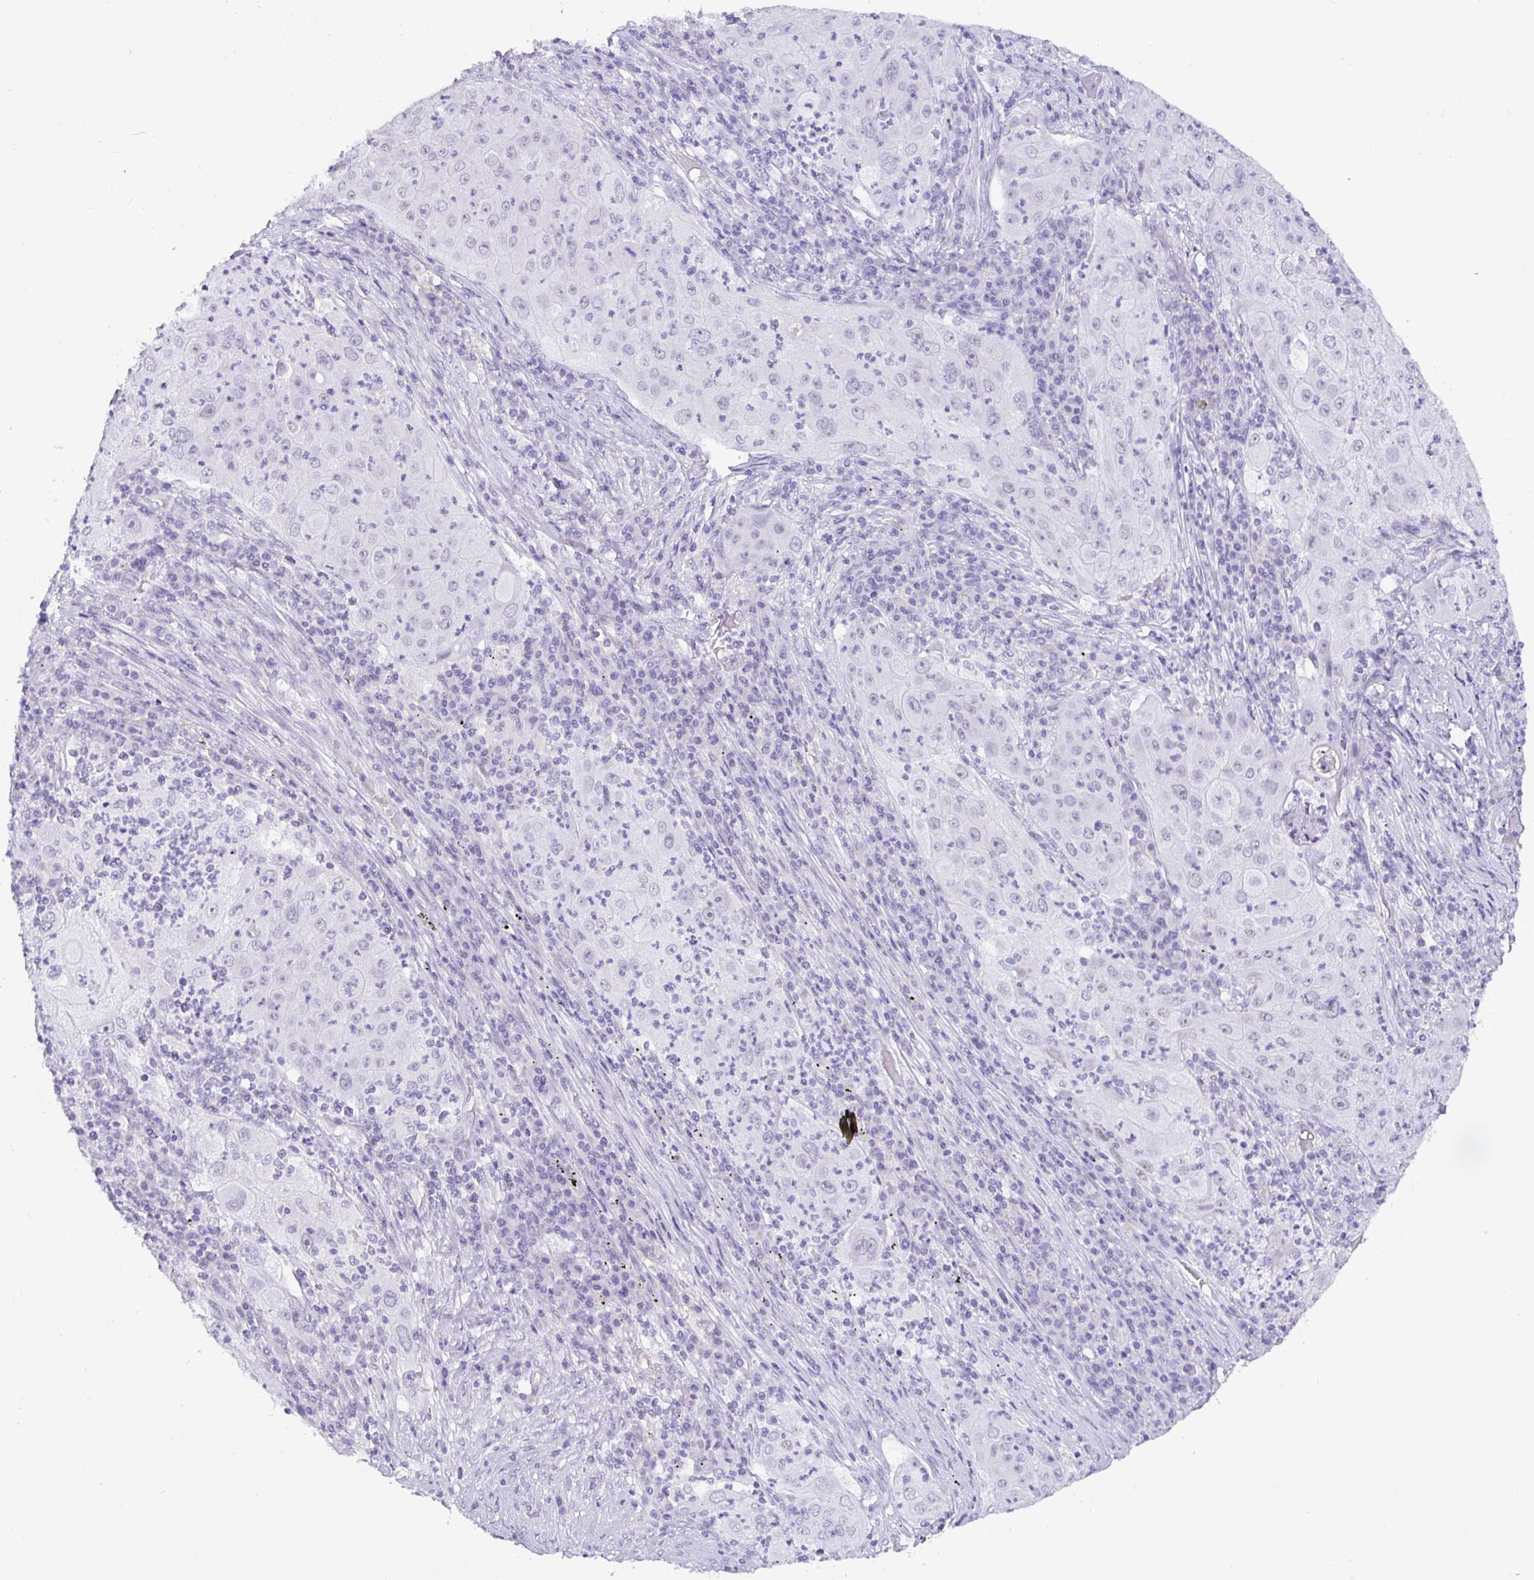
{"staining": {"intensity": "negative", "quantity": "none", "location": "none"}, "tissue": "lung cancer", "cell_type": "Tumor cells", "image_type": "cancer", "snomed": [{"axis": "morphology", "description": "Squamous cell carcinoma, NOS"}, {"axis": "topography", "description": "Lung"}], "caption": "Tumor cells are negative for brown protein staining in lung cancer.", "gene": "NUP188", "patient": {"sex": "female", "age": 59}}